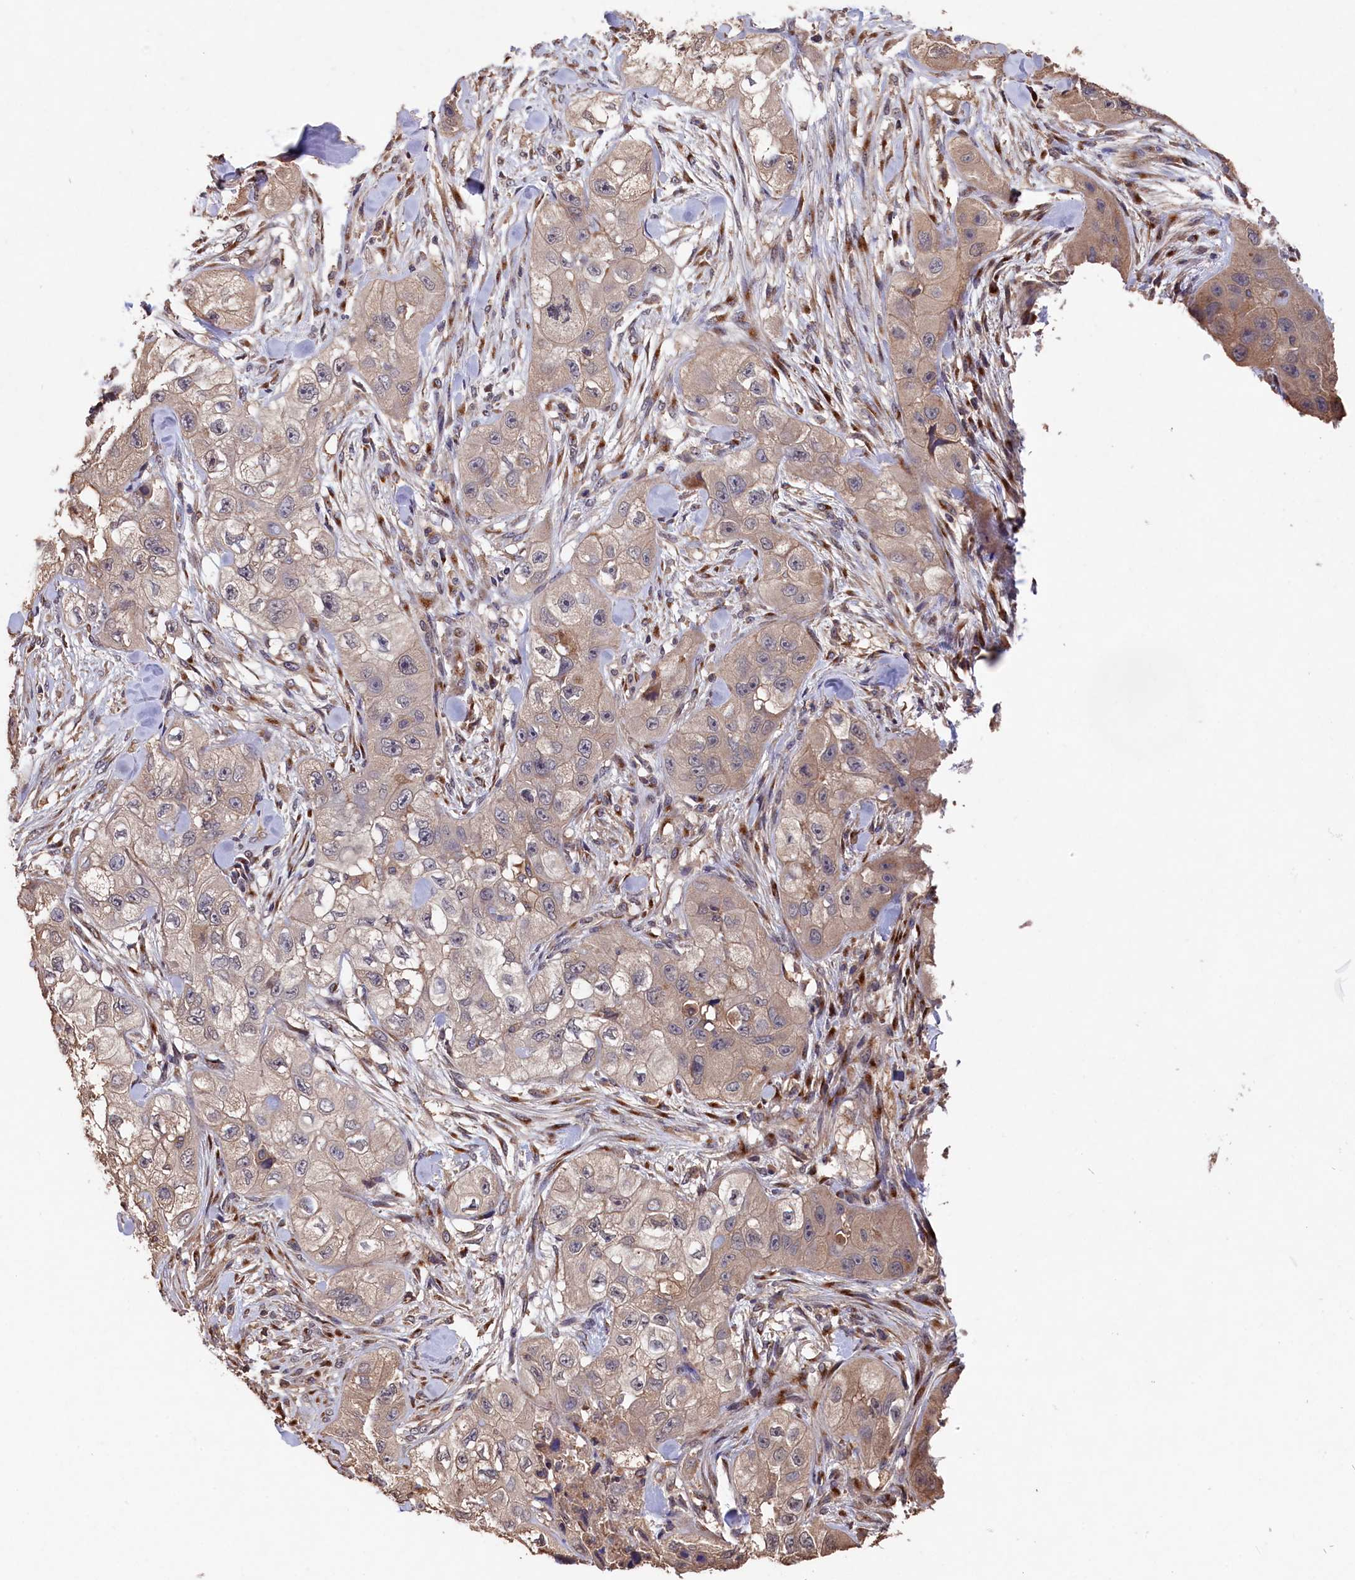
{"staining": {"intensity": "negative", "quantity": "none", "location": "none"}, "tissue": "skin cancer", "cell_type": "Tumor cells", "image_type": "cancer", "snomed": [{"axis": "morphology", "description": "Squamous cell carcinoma, NOS"}, {"axis": "topography", "description": "Skin"}, {"axis": "topography", "description": "Subcutis"}], "caption": "IHC image of human skin cancer stained for a protein (brown), which demonstrates no staining in tumor cells.", "gene": "NAA60", "patient": {"sex": "male", "age": 73}}